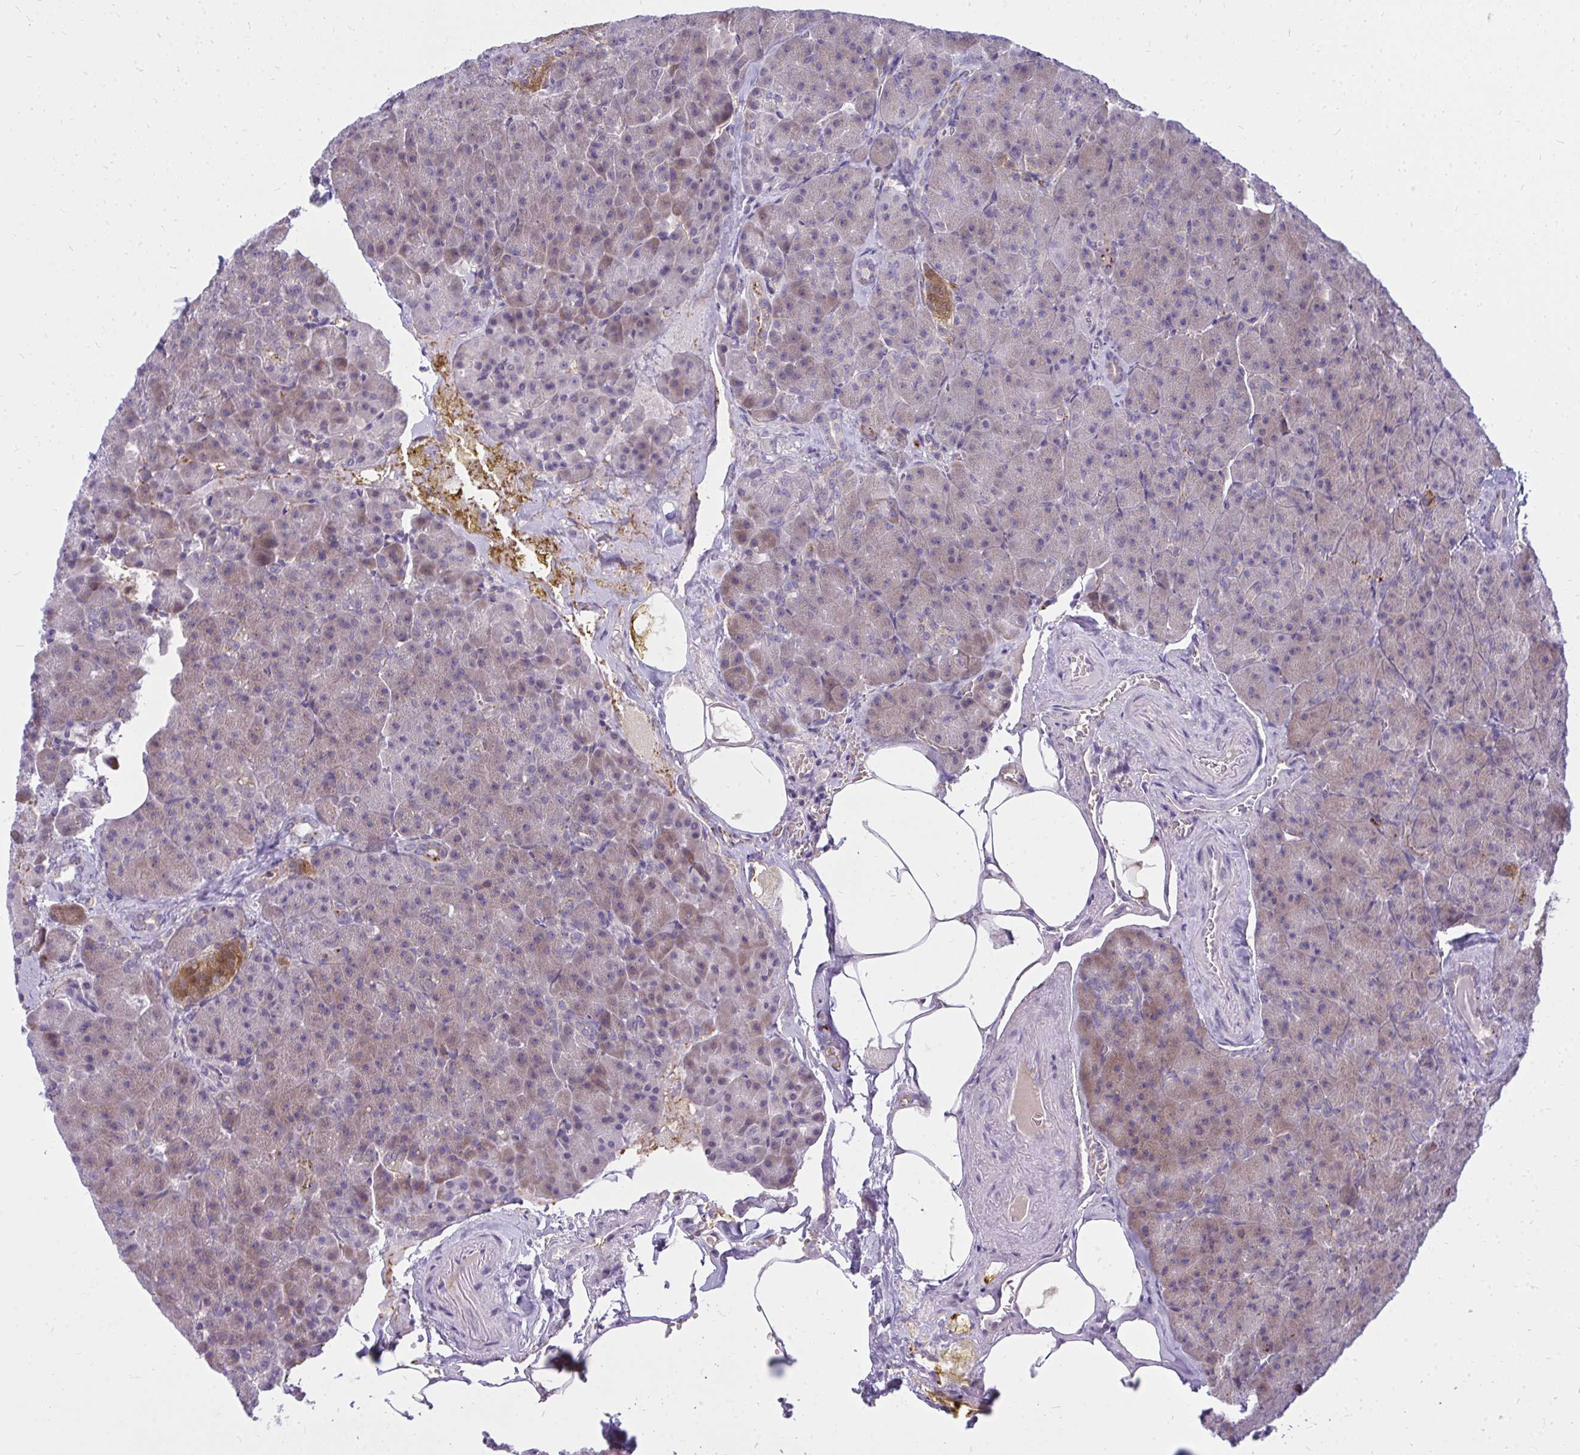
{"staining": {"intensity": "moderate", "quantity": "<25%", "location": "cytoplasmic/membranous"}, "tissue": "pancreas", "cell_type": "Exocrine glandular cells", "image_type": "normal", "snomed": [{"axis": "morphology", "description": "Normal tissue, NOS"}, {"axis": "topography", "description": "Pancreas"}], "caption": "Immunohistochemistry (IHC) (DAB (3,3'-diaminobenzidine)) staining of benign human pancreas shows moderate cytoplasmic/membranous protein expression in approximately <25% of exocrine glandular cells.", "gene": "ZSCAN25", "patient": {"sex": "female", "age": 74}}